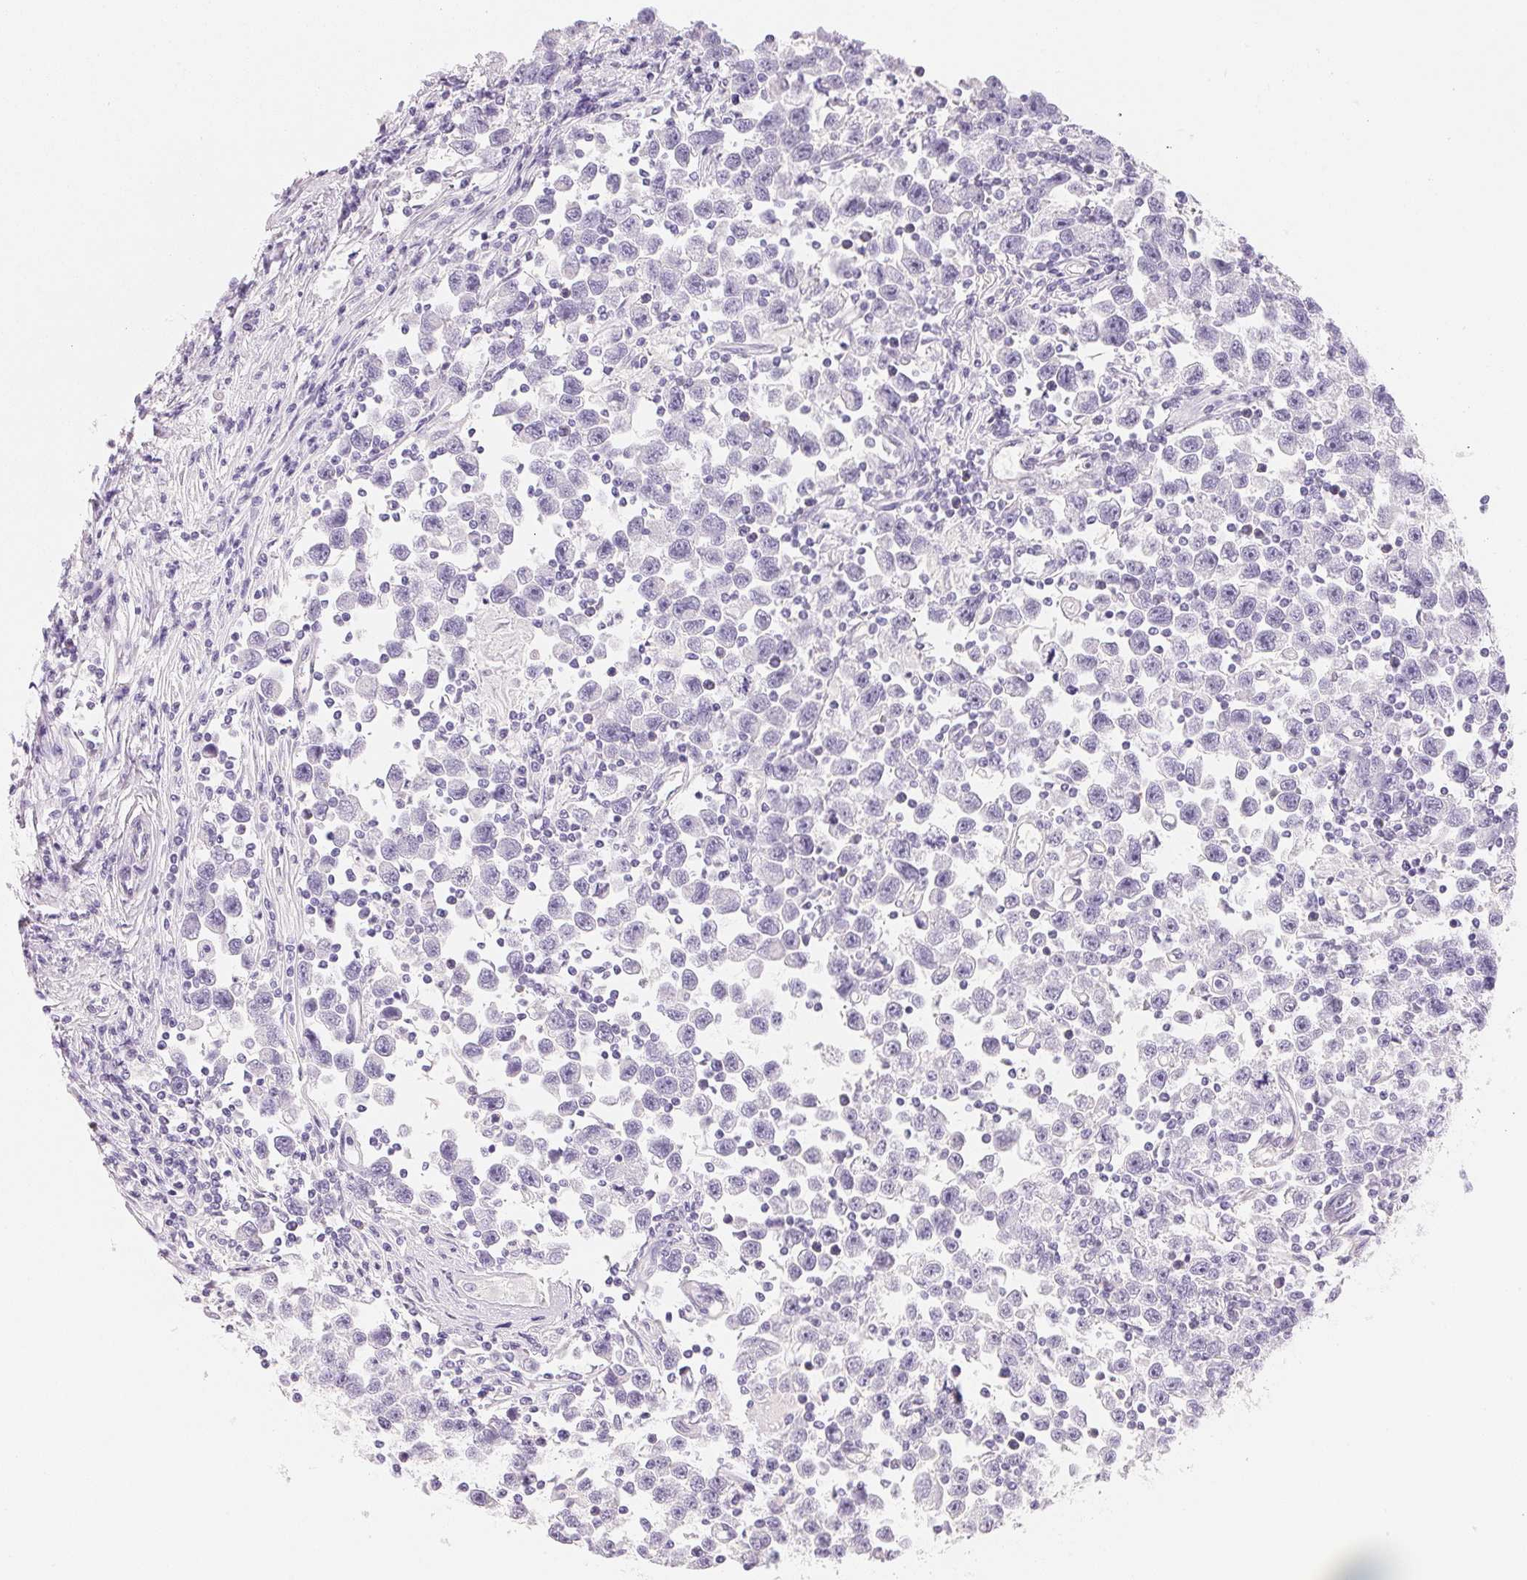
{"staining": {"intensity": "negative", "quantity": "none", "location": "none"}, "tissue": "testis cancer", "cell_type": "Tumor cells", "image_type": "cancer", "snomed": [{"axis": "morphology", "description": "Seminoma, NOS"}, {"axis": "topography", "description": "Testis"}], "caption": "A photomicrograph of human testis seminoma is negative for staining in tumor cells. (DAB IHC with hematoxylin counter stain).", "gene": "ACP3", "patient": {"sex": "male", "age": 31}}